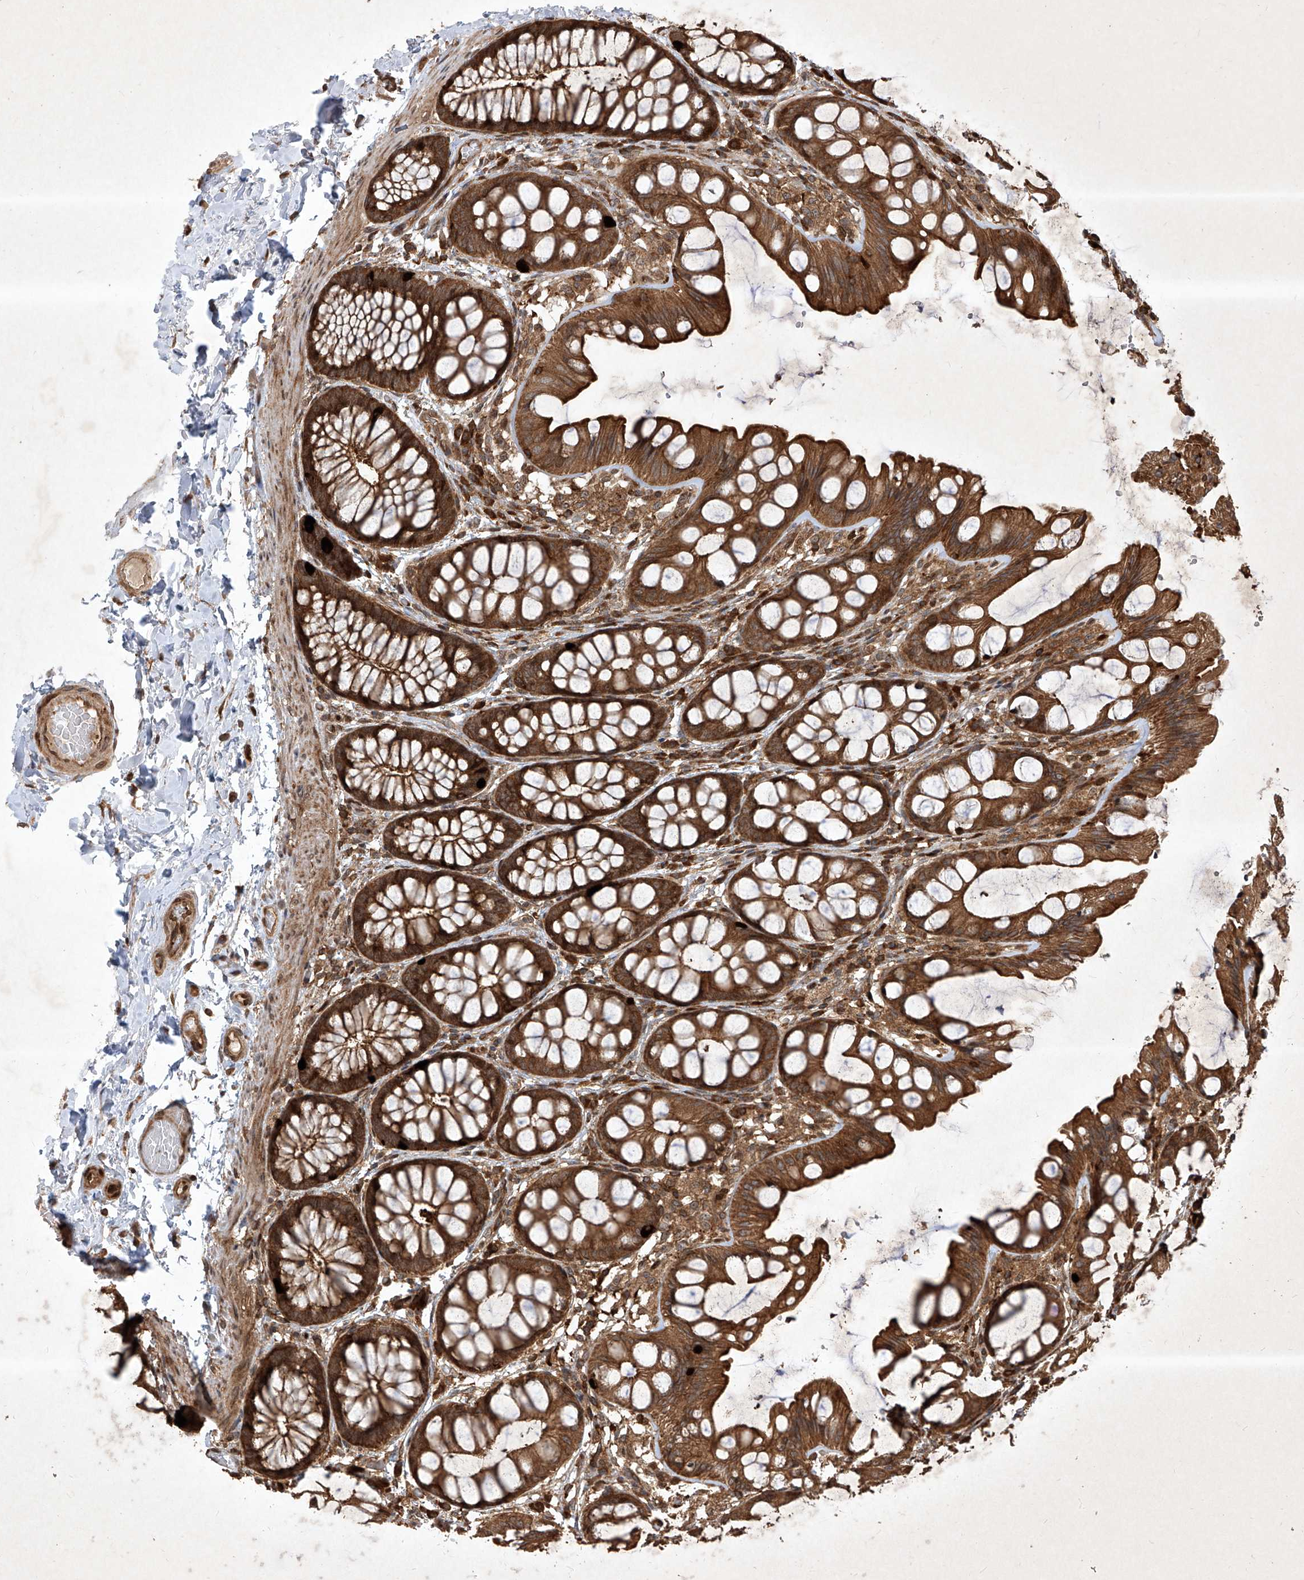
{"staining": {"intensity": "moderate", "quantity": ">75%", "location": "cytoplasmic/membranous,nuclear"}, "tissue": "colon", "cell_type": "Endothelial cells", "image_type": "normal", "snomed": [{"axis": "morphology", "description": "Normal tissue, NOS"}, {"axis": "topography", "description": "Colon"}], "caption": "A brown stain highlights moderate cytoplasmic/membranous,nuclear staining of a protein in endothelial cells of benign human colon. Using DAB (brown) and hematoxylin (blue) stains, captured at high magnification using brightfield microscopy.", "gene": "MAGED2", "patient": {"sex": "male", "age": 47}}